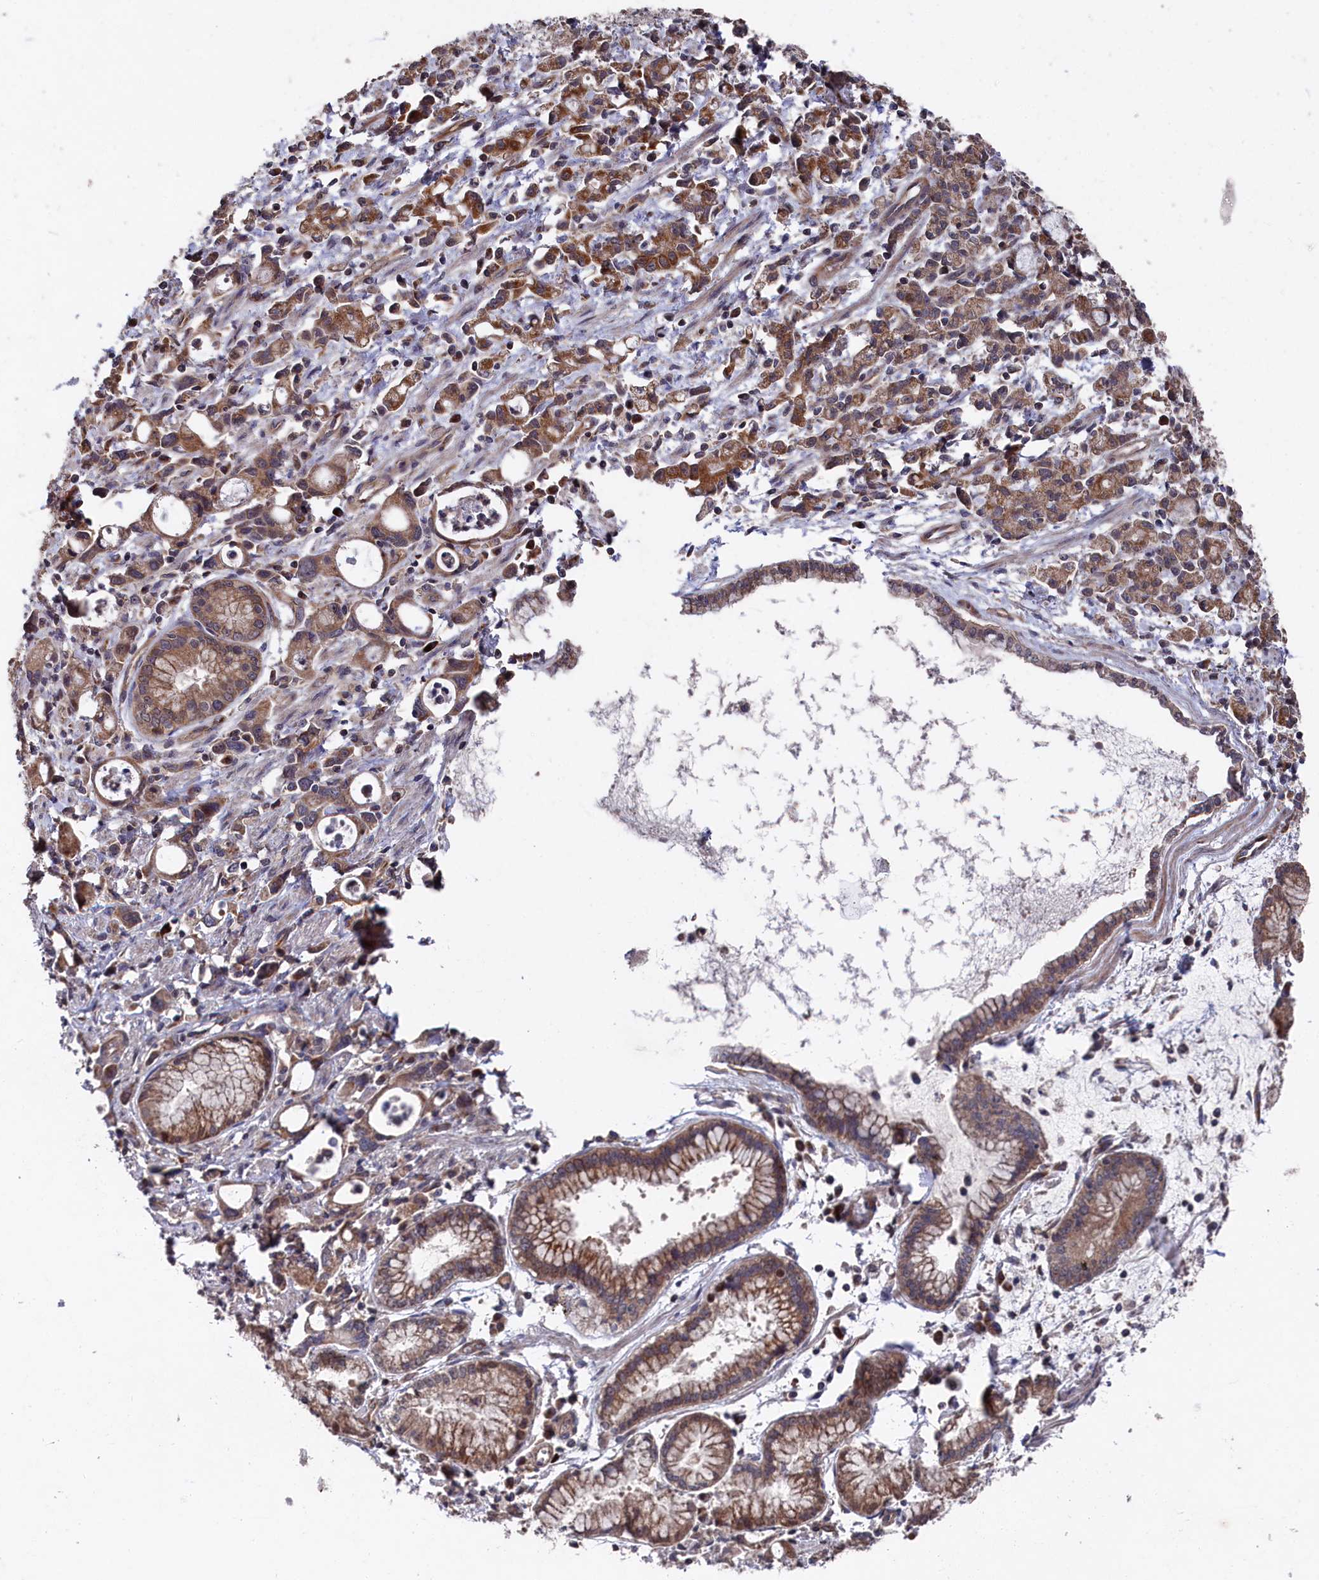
{"staining": {"intensity": "moderate", "quantity": ">75%", "location": "cytoplasmic/membranous"}, "tissue": "stomach cancer", "cell_type": "Tumor cells", "image_type": "cancer", "snomed": [{"axis": "morphology", "description": "Adenocarcinoma, NOS"}, {"axis": "topography", "description": "Stomach, lower"}], "caption": "Stomach adenocarcinoma stained for a protein displays moderate cytoplasmic/membranous positivity in tumor cells. Using DAB (3,3'-diaminobenzidine) (brown) and hematoxylin (blue) stains, captured at high magnification using brightfield microscopy.", "gene": "SUPV3L1", "patient": {"sex": "female", "age": 43}}